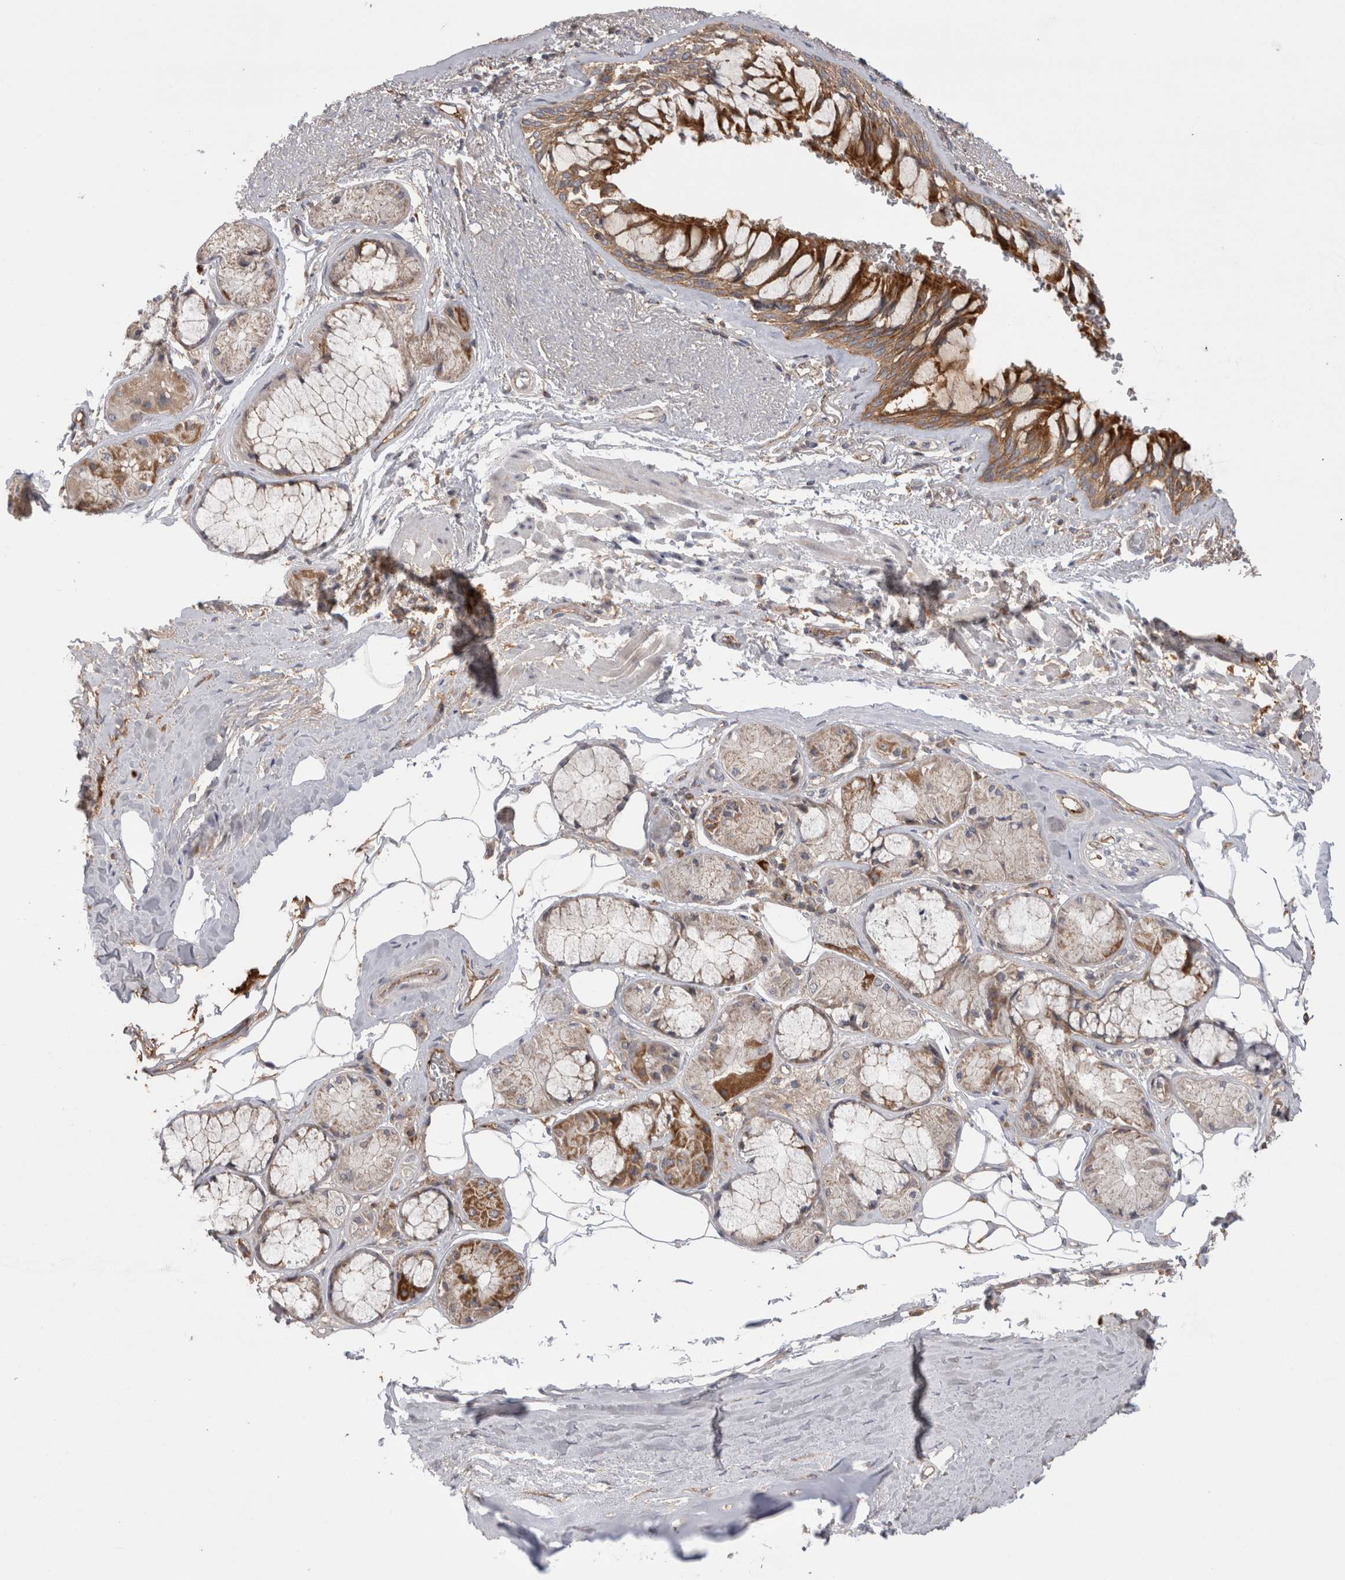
{"staining": {"intensity": "strong", "quantity": ">75%", "location": "cytoplasmic/membranous"}, "tissue": "bronchus", "cell_type": "Respiratory epithelial cells", "image_type": "normal", "snomed": [{"axis": "morphology", "description": "Normal tissue, NOS"}, {"axis": "topography", "description": "Bronchus"}], "caption": "The histopathology image reveals staining of unremarkable bronchus, revealing strong cytoplasmic/membranous protein staining (brown color) within respiratory epithelial cells.", "gene": "DARS2", "patient": {"sex": "male", "age": 66}}